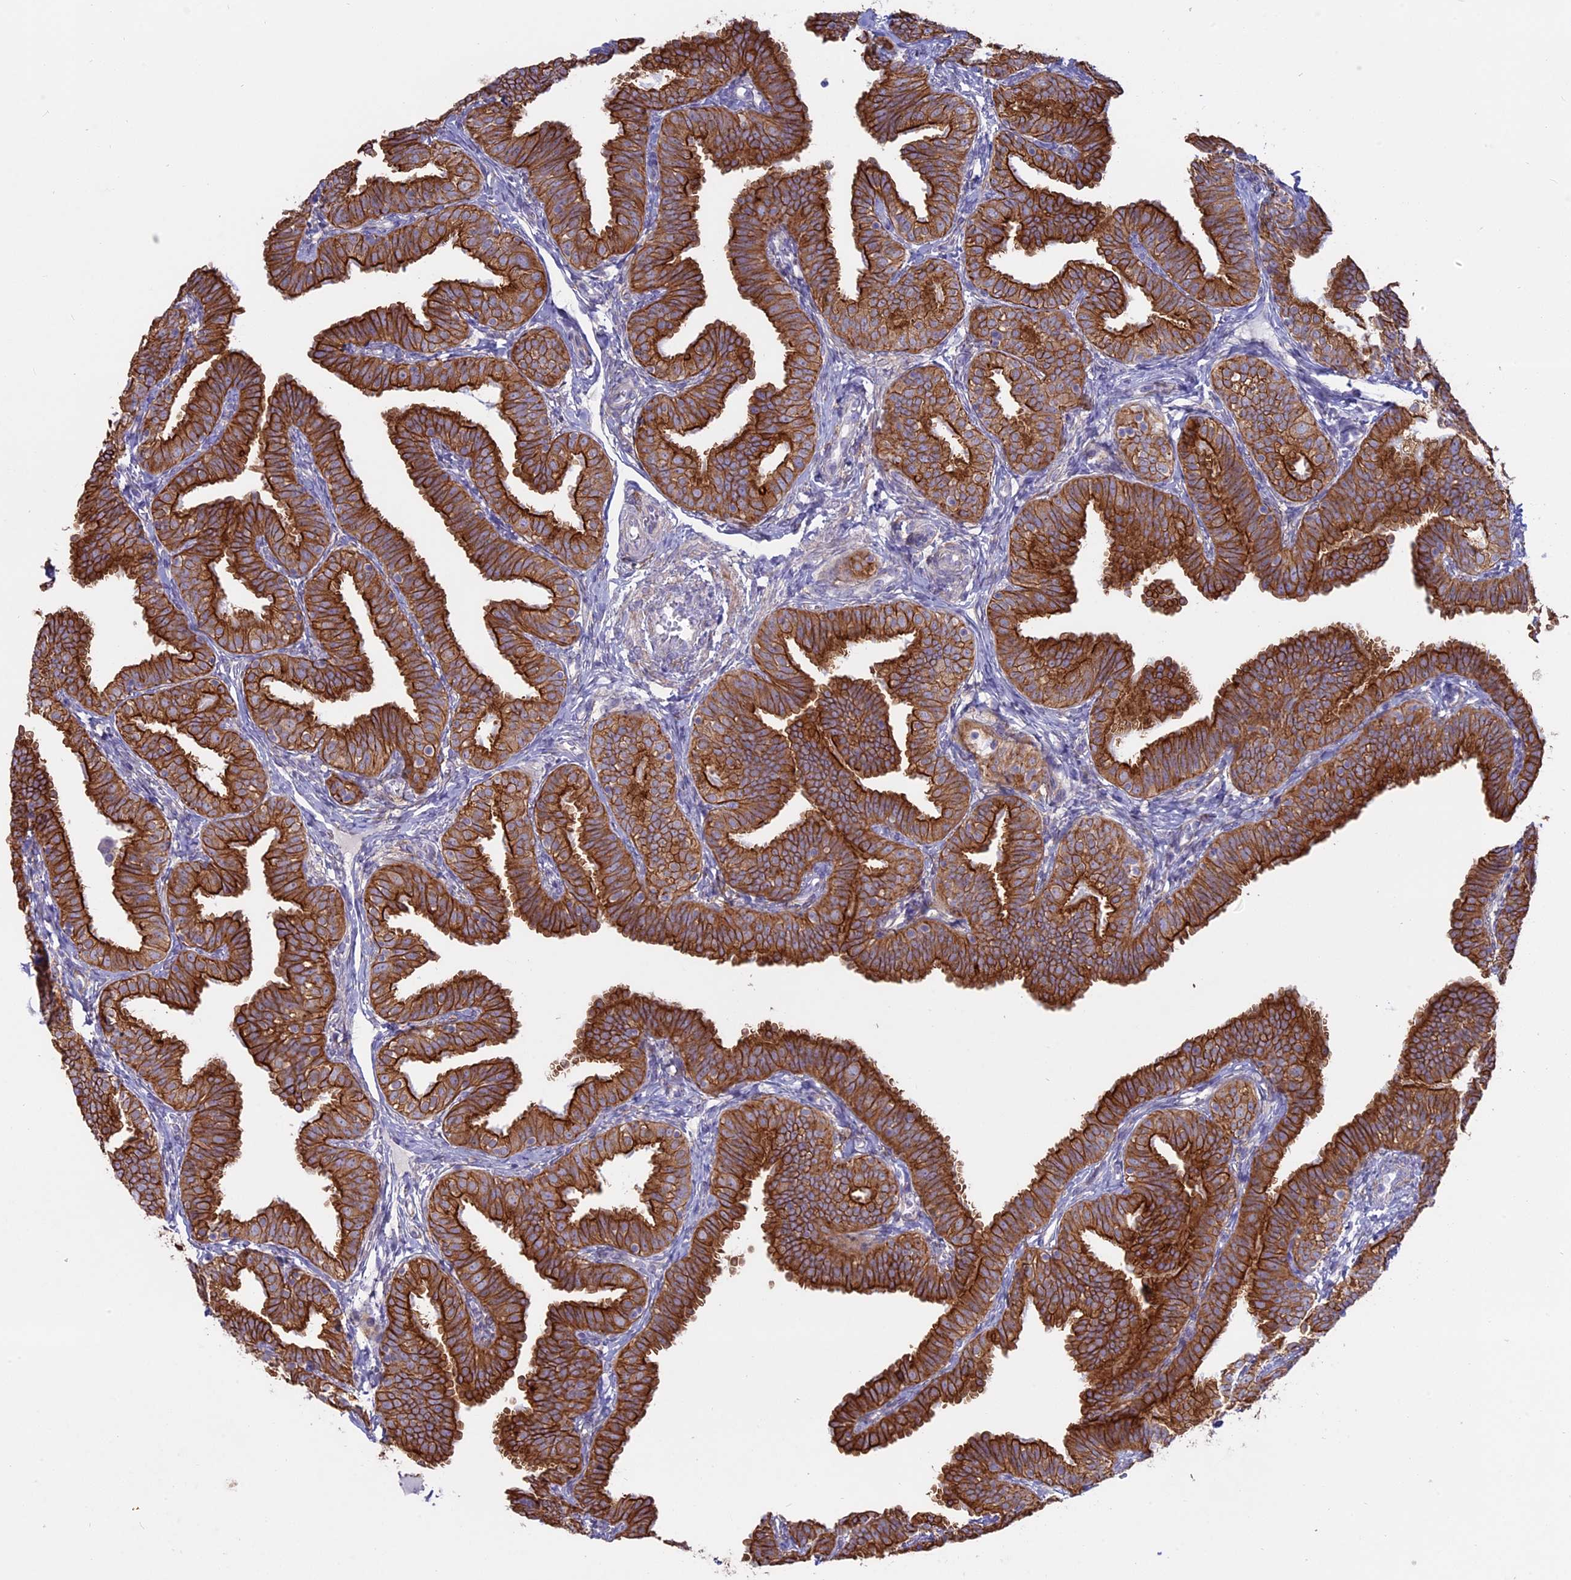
{"staining": {"intensity": "strong", "quantity": ">75%", "location": "cytoplasmic/membranous"}, "tissue": "fallopian tube", "cell_type": "Glandular cells", "image_type": "normal", "snomed": [{"axis": "morphology", "description": "Normal tissue, NOS"}, {"axis": "topography", "description": "Fallopian tube"}], "caption": "Strong cytoplasmic/membranous protein staining is seen in approximately >75% of glandular cells in fallopian tube.", "gene": "MYO5B", "patient": {"sex": "female", "age": 35}}